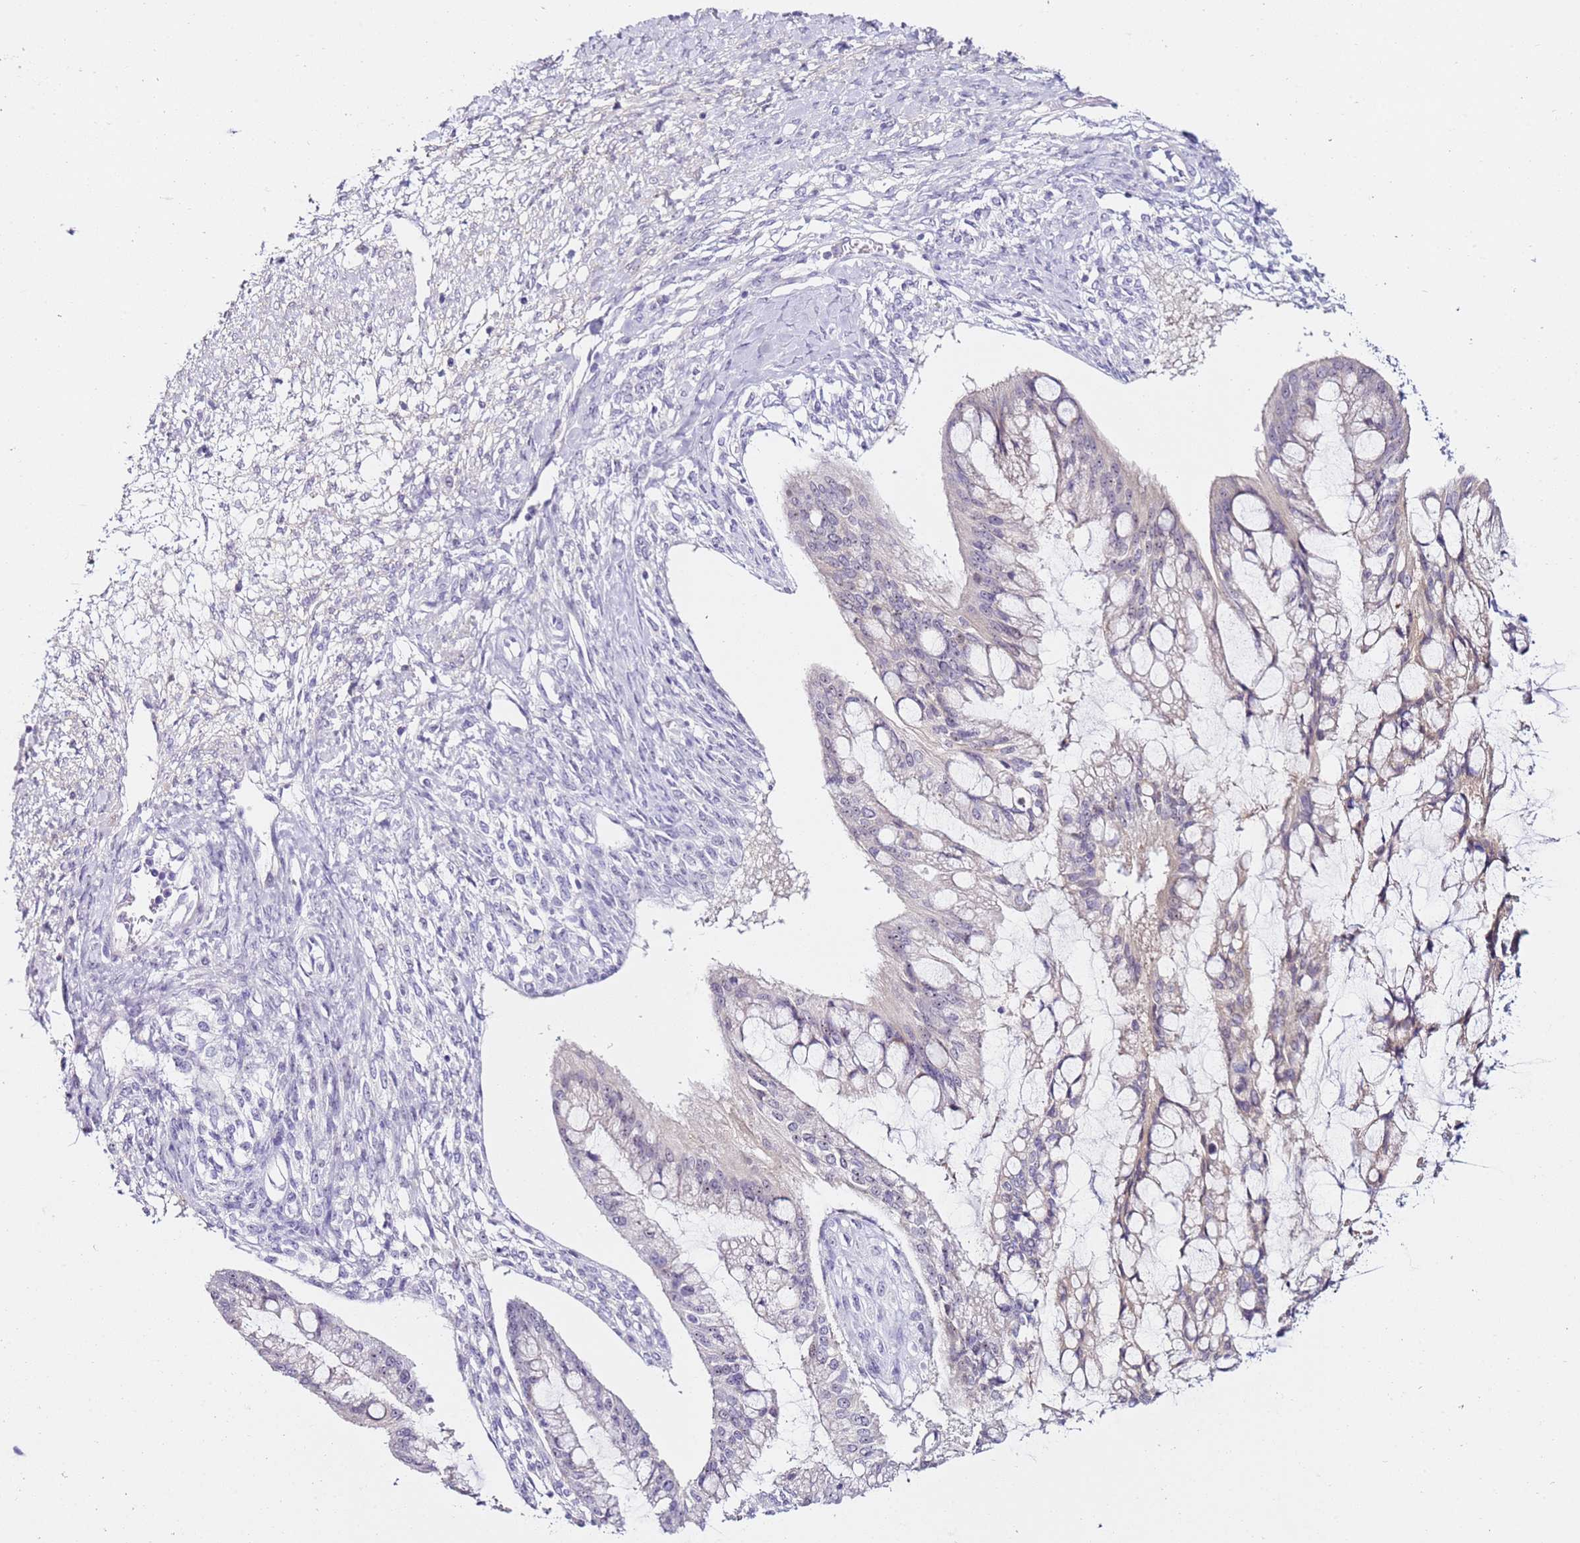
{"staining": {"intensity": "negative", "quantity": "none", "location": "none"}, "tissue": "ovarian cancer", "cell_type": "Tumor cells", "image_type": "cancer", "snomed": [{"axis": "morphology", "description": "Cystadenocarcinoma, mucinous, NOS"}, {"axis": "topography", "description": "Ovary"}], "caption": "IHC histopathology image of mucinous cystadenocarcinoma (ovarian) stained for a protein (brown), which displays no expression in tumor cells.", "gene": "HGD", "patient": {"sex": "female", "age": 73}}